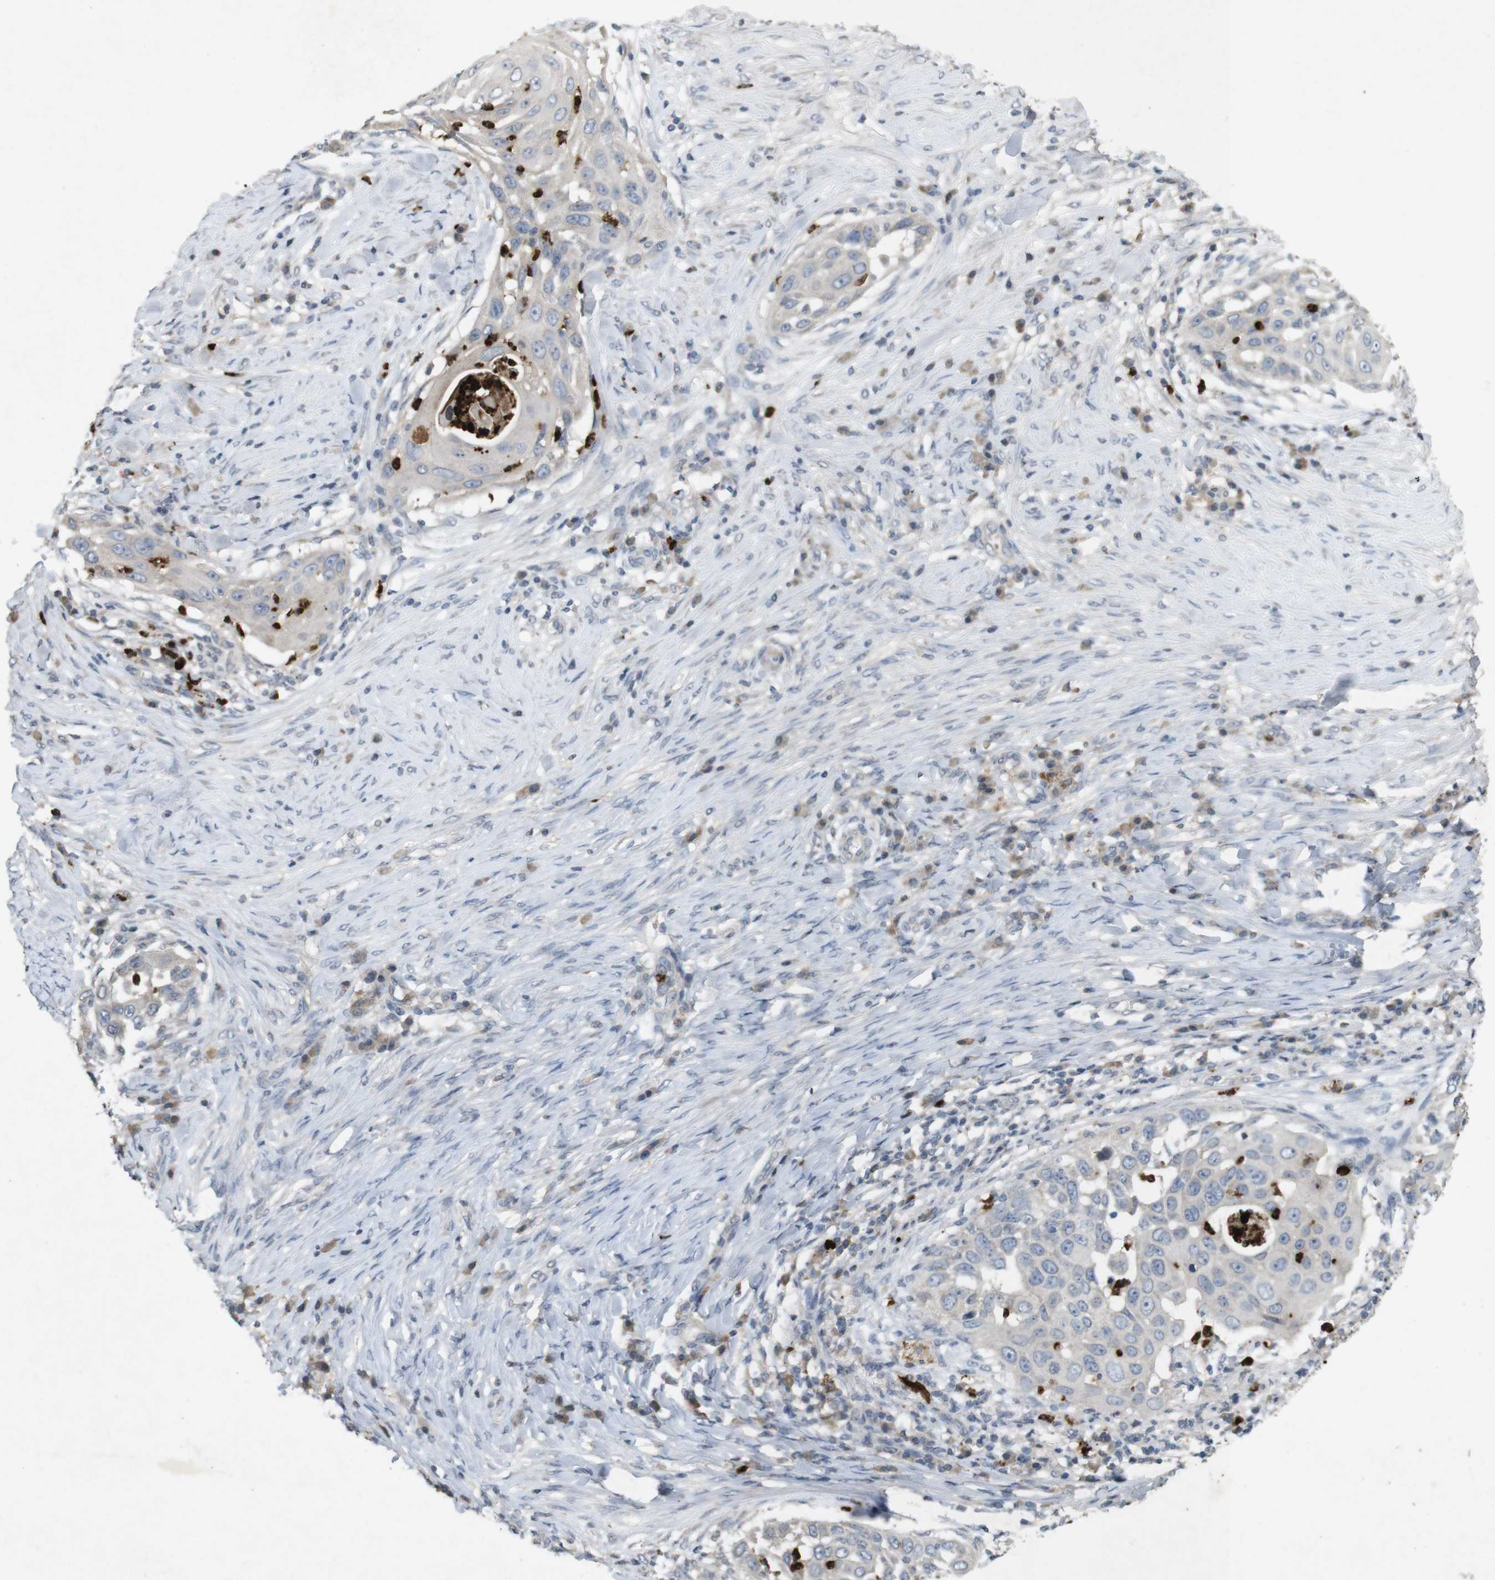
{"staining": {"intensity": "negative", "quantity": "none", "location": "none"}, "tissue": "skin cancer", "cell_type": "Tumor cells", "image_type": "cancer", "snomed": [{"axis": "morphology", "description": "Squamous cell carcinoma, NOS"}, {"axis": "topography", "description": "Skin"}], "caption": "Immunohistochemistry of skin cancer reveals no staining in tumor cells. (IHC, brightfield microscopy, high magnification).", "gene": "TSPAN14", "patient": {"sex": "female", "age": 44}}